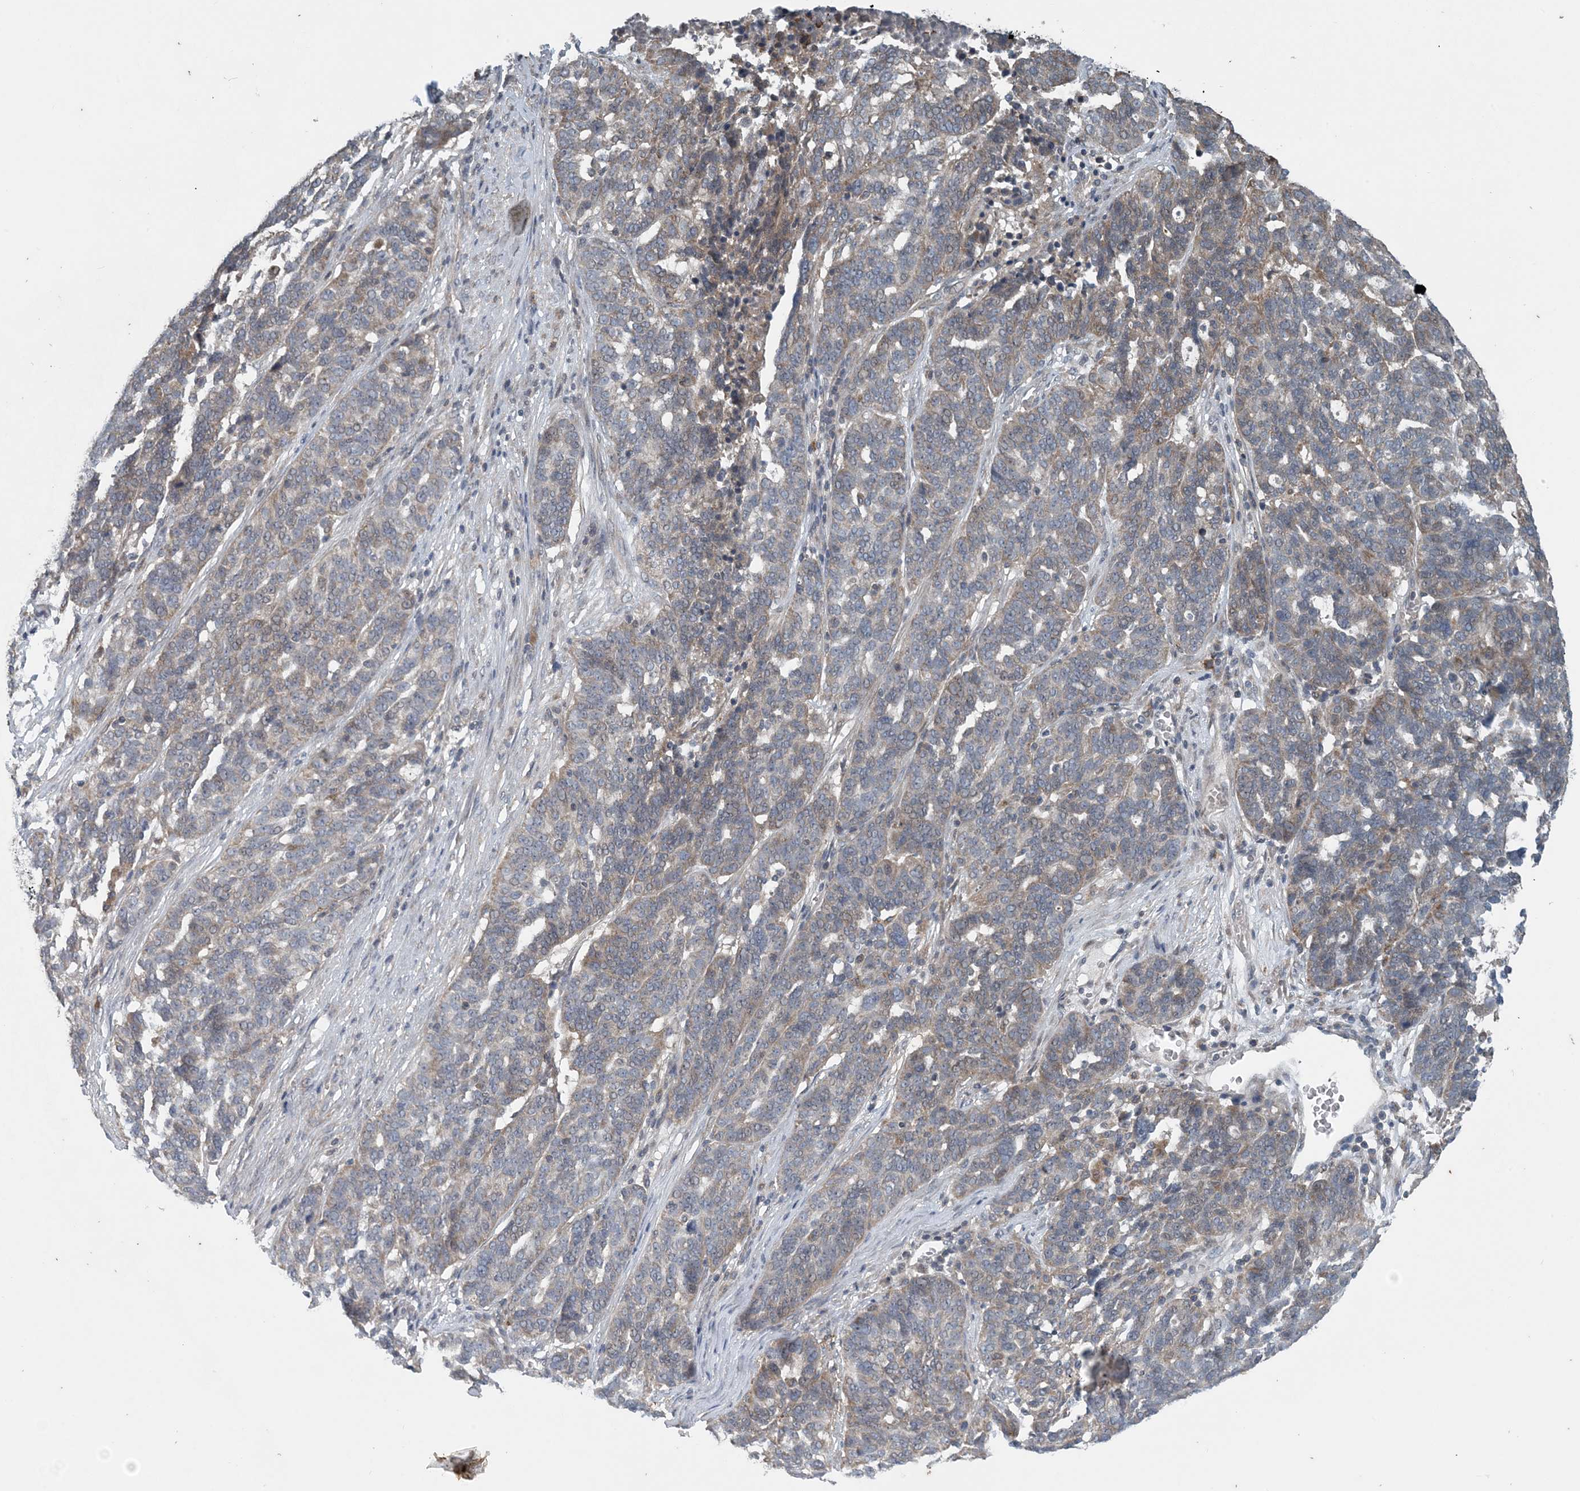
{"staining": {"intensity": "weak", "quantity": "<25%", "location": "cytoplasmic/membranous"}, "tissue": "ovarian cancer", "cell_type": "Tumor cells", "image_type": "cancer", "snomed": [{"axis": "morphology", "description": "Cystadenocarcinoma, serous, NOS"}, {"axis": "topography", "description": "Ovary"}], "caption": "Tumor cells are negative for protein expression in human serous cystadenocarcinoma (ovarian).", "gene": "MYO9B", "patient": {"sex": "female", "age": 59}}